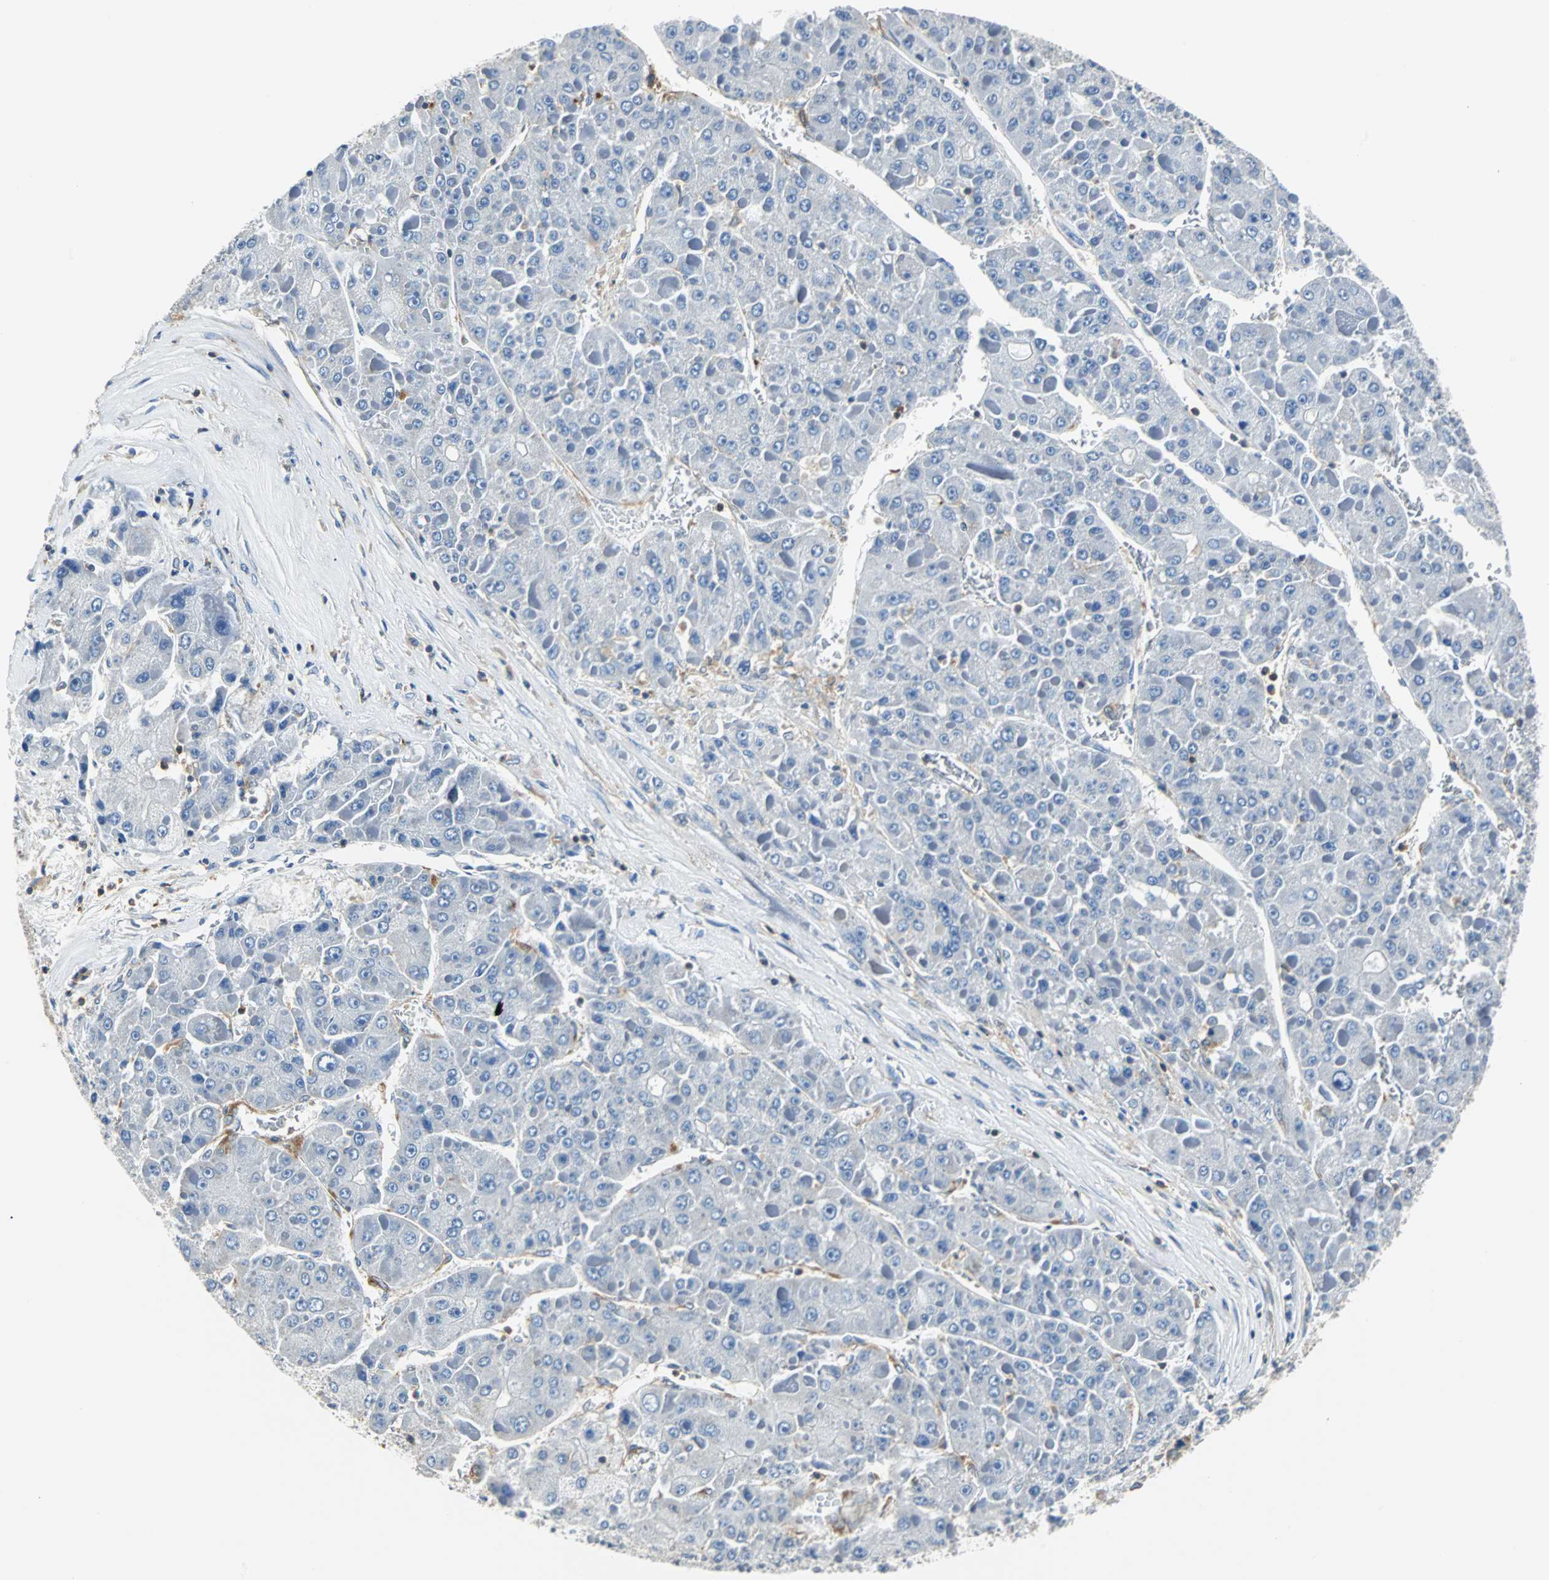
{"staining": {"intensity": "negative", "quantity": "none", "location": "none"}, "tissue": "liver cancer", "cell_type": "Tumor cells", "image_type": "cancer", "snomed": [{"axis": "morphology", "description": "Carcinoma, Hepatocellular, NOS"}, {"axis": "topography", "description": "Liver"}], "caption": "This is an IHC micrograph of liver hepatocellular carcinoma. There is no expression in tumor cells.", "gene": "TSC22D4", "patient": {"sex": "female", "age": 73}}